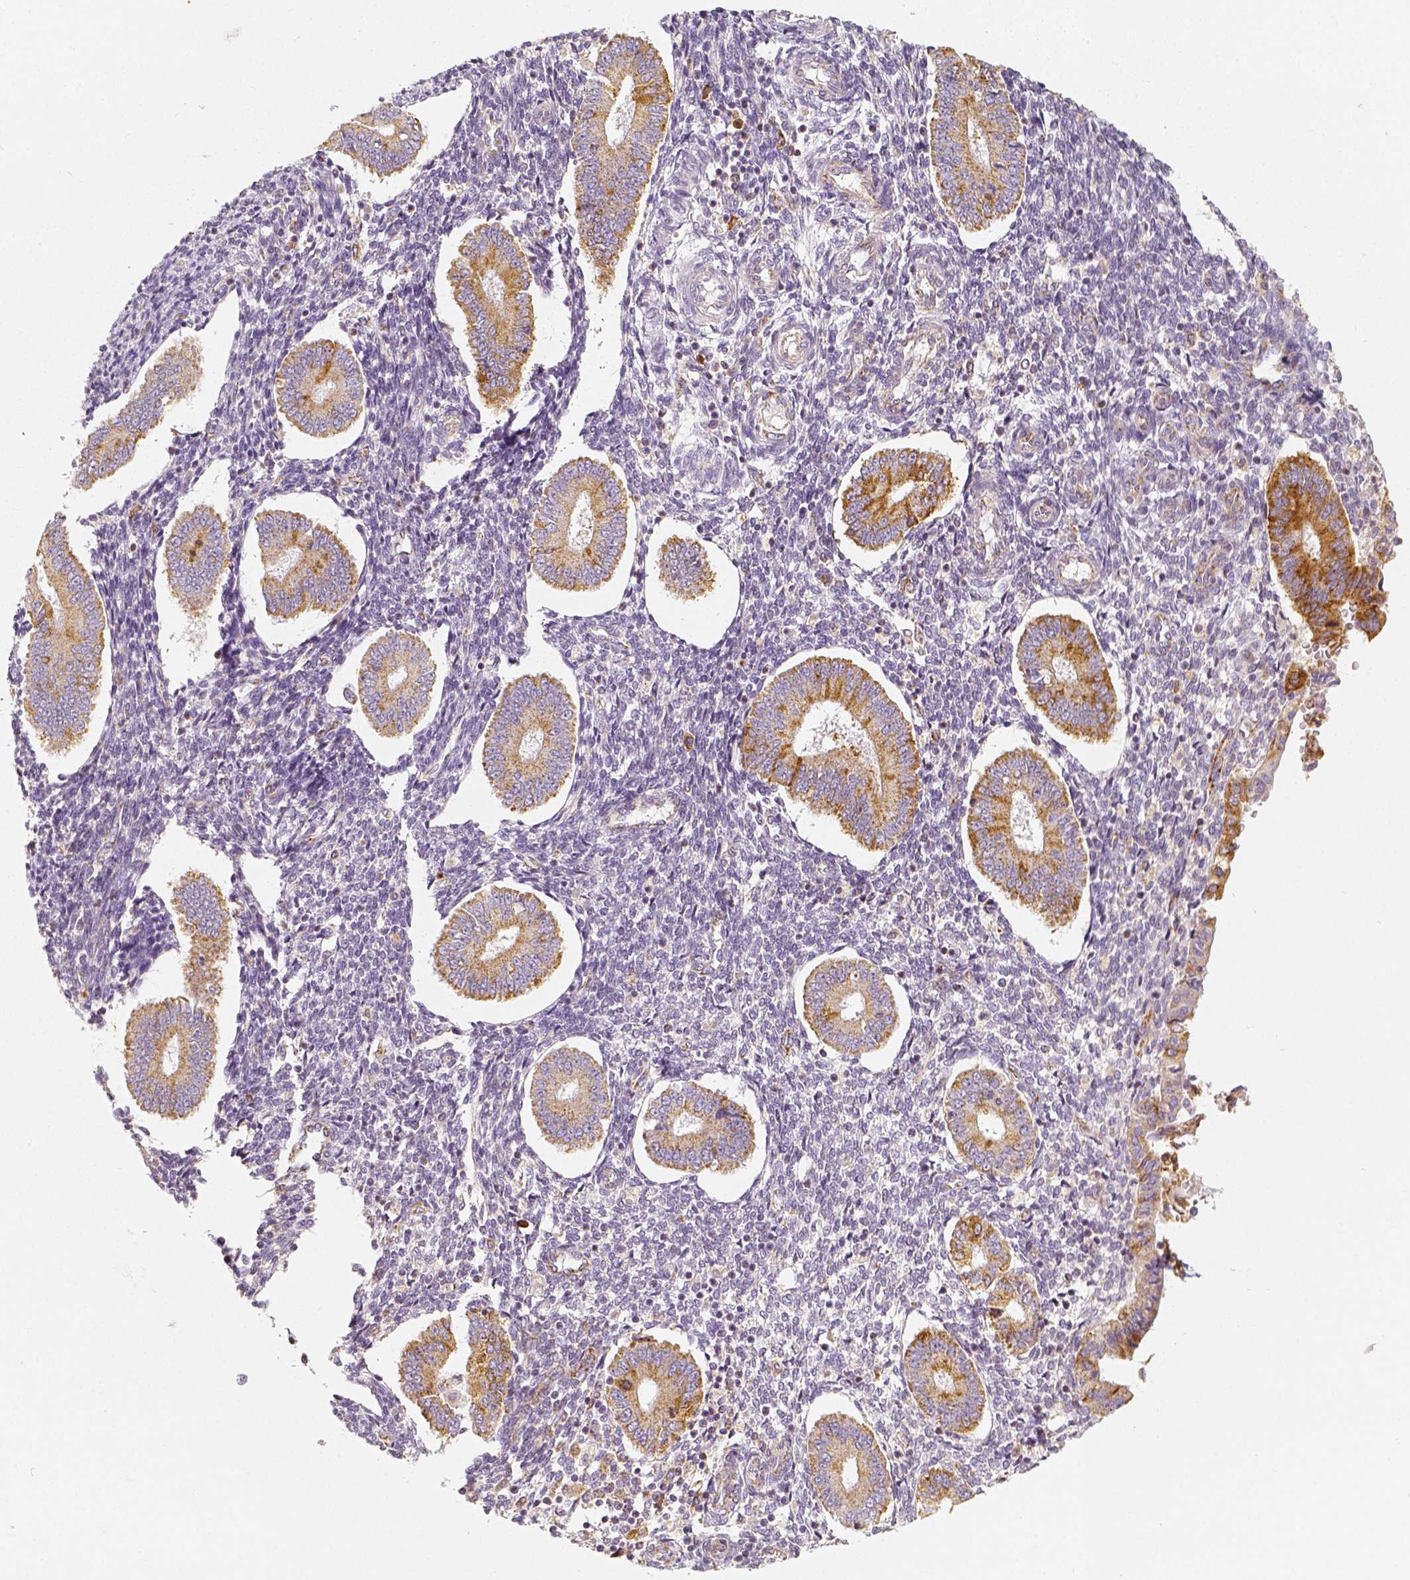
{"staining": {"intensity": "negative", "quantity": "none", "location": "none"}, "tissue": "endometrium", "cell_type": "Cells in endometrial stroma", "image_type": "normal", "snomed": [{"axis": "morphology", "description": "Normal tissue, NOS"}, {"axis": "topography", "description": "Endometrium"}], "caption": "The immunohistochemistry micrograph has no significant positivity in cells in endometrial stroma of endometrium. Brightfield microscopy of immunohistochemistry (IHC) stained with DAB (3,3'-diaminobenzidine) (brown) and hematoxylin (blue), captured at high magnification.", "gene": "PGAM5", "patient": {"sex": "female", "age": 40}}